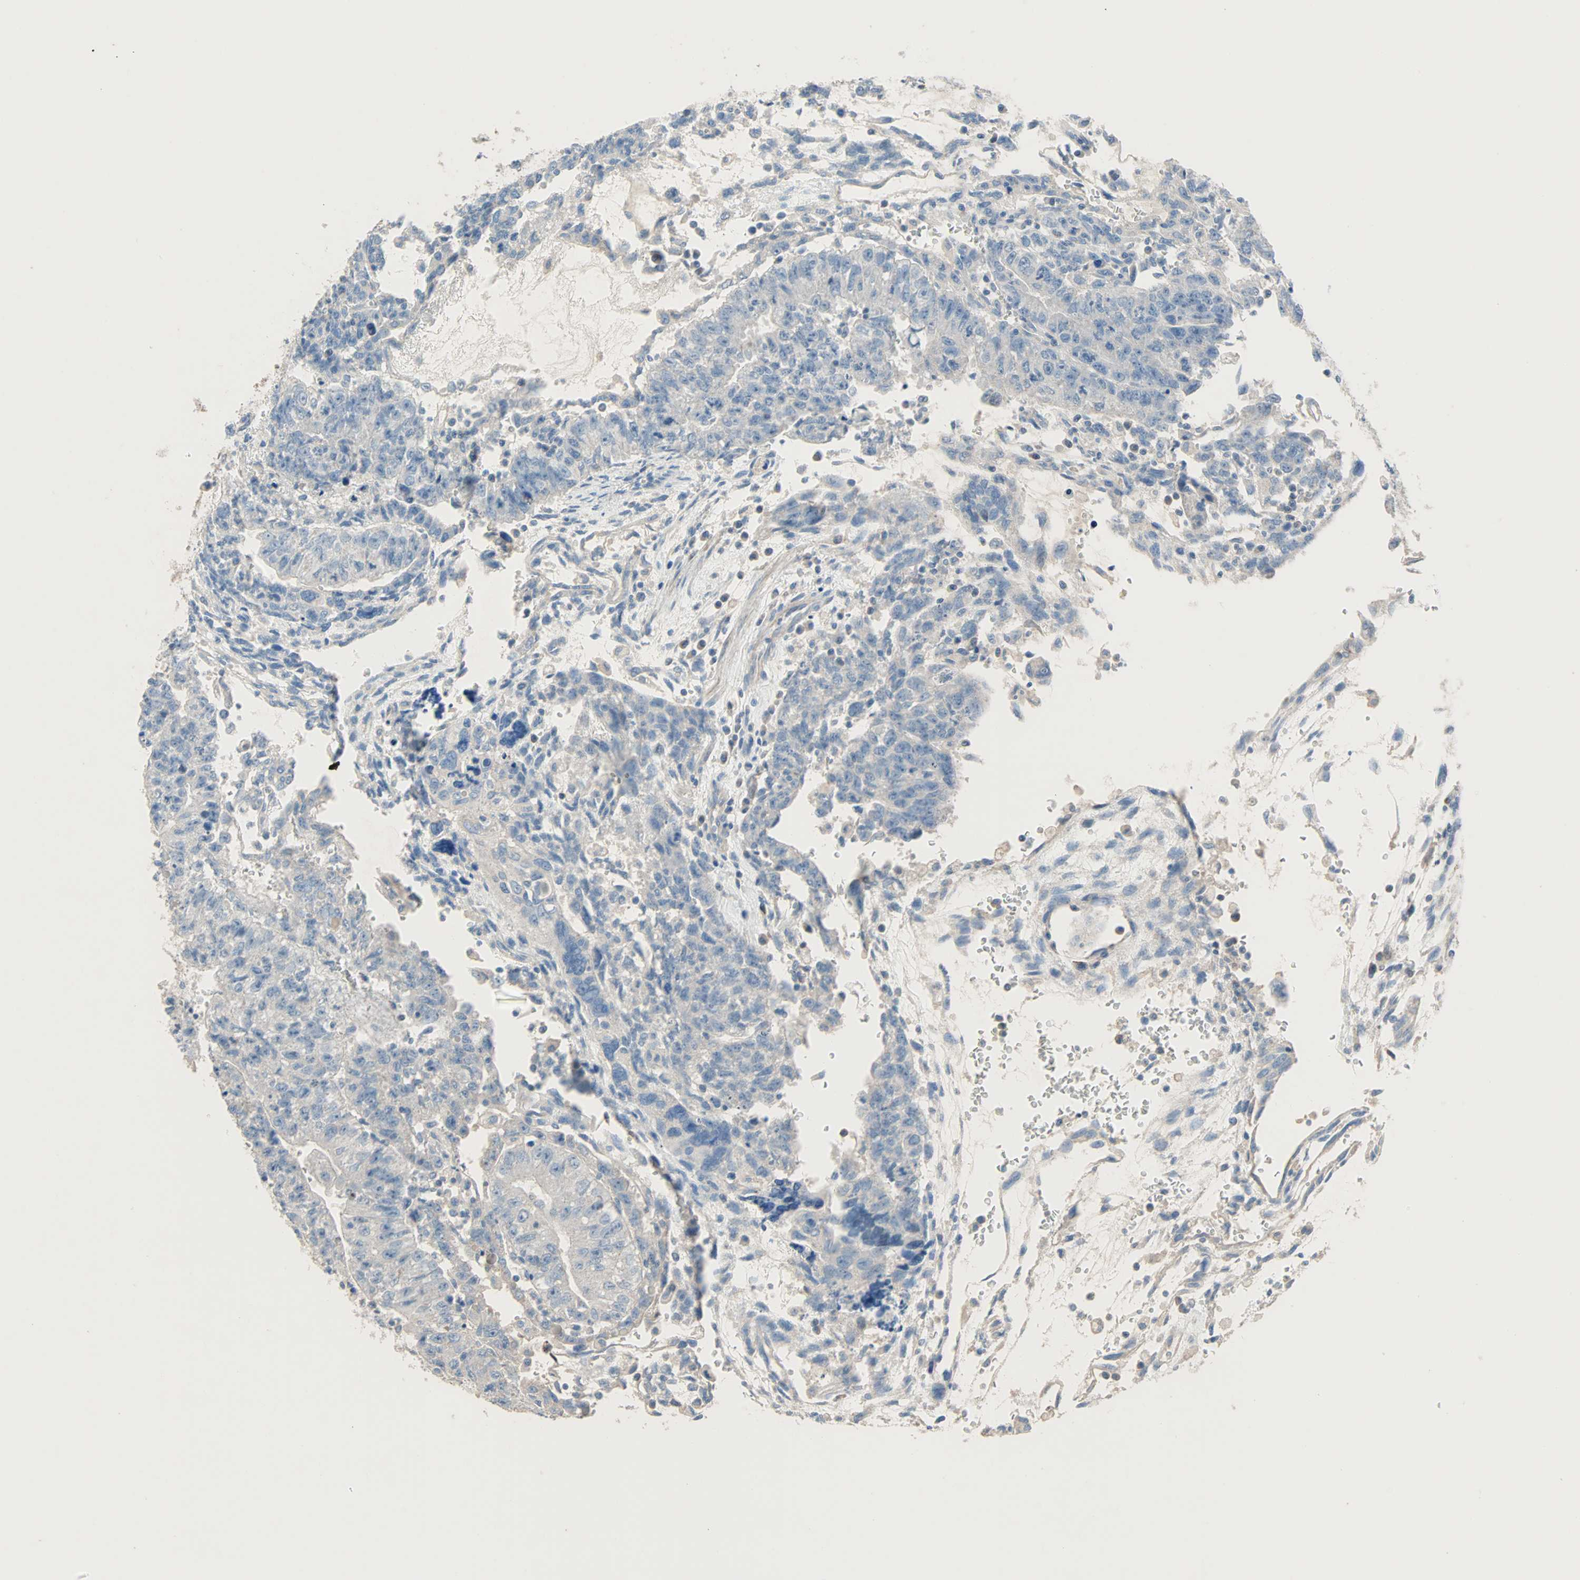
{"staining": {"intensity": "negative", "quantity": "none", "location": "none"}, "tissue": "testis cancer", "cell_type": "Tumor cells", "image_type": "cancer", "snomed": [{"axis": "morphology", "description": "Seminoma, NOS"}, {"axis": "morphology", "description": "Carcinoma, Embryonal, NOS"}, {"axis": "topography", "description": "Testis"}], "caption": "Tumor cells show no significant protein expression in testis seminoma.", "gene": "ACVRL1", "patient": {"sex": "male", "age": 52}}